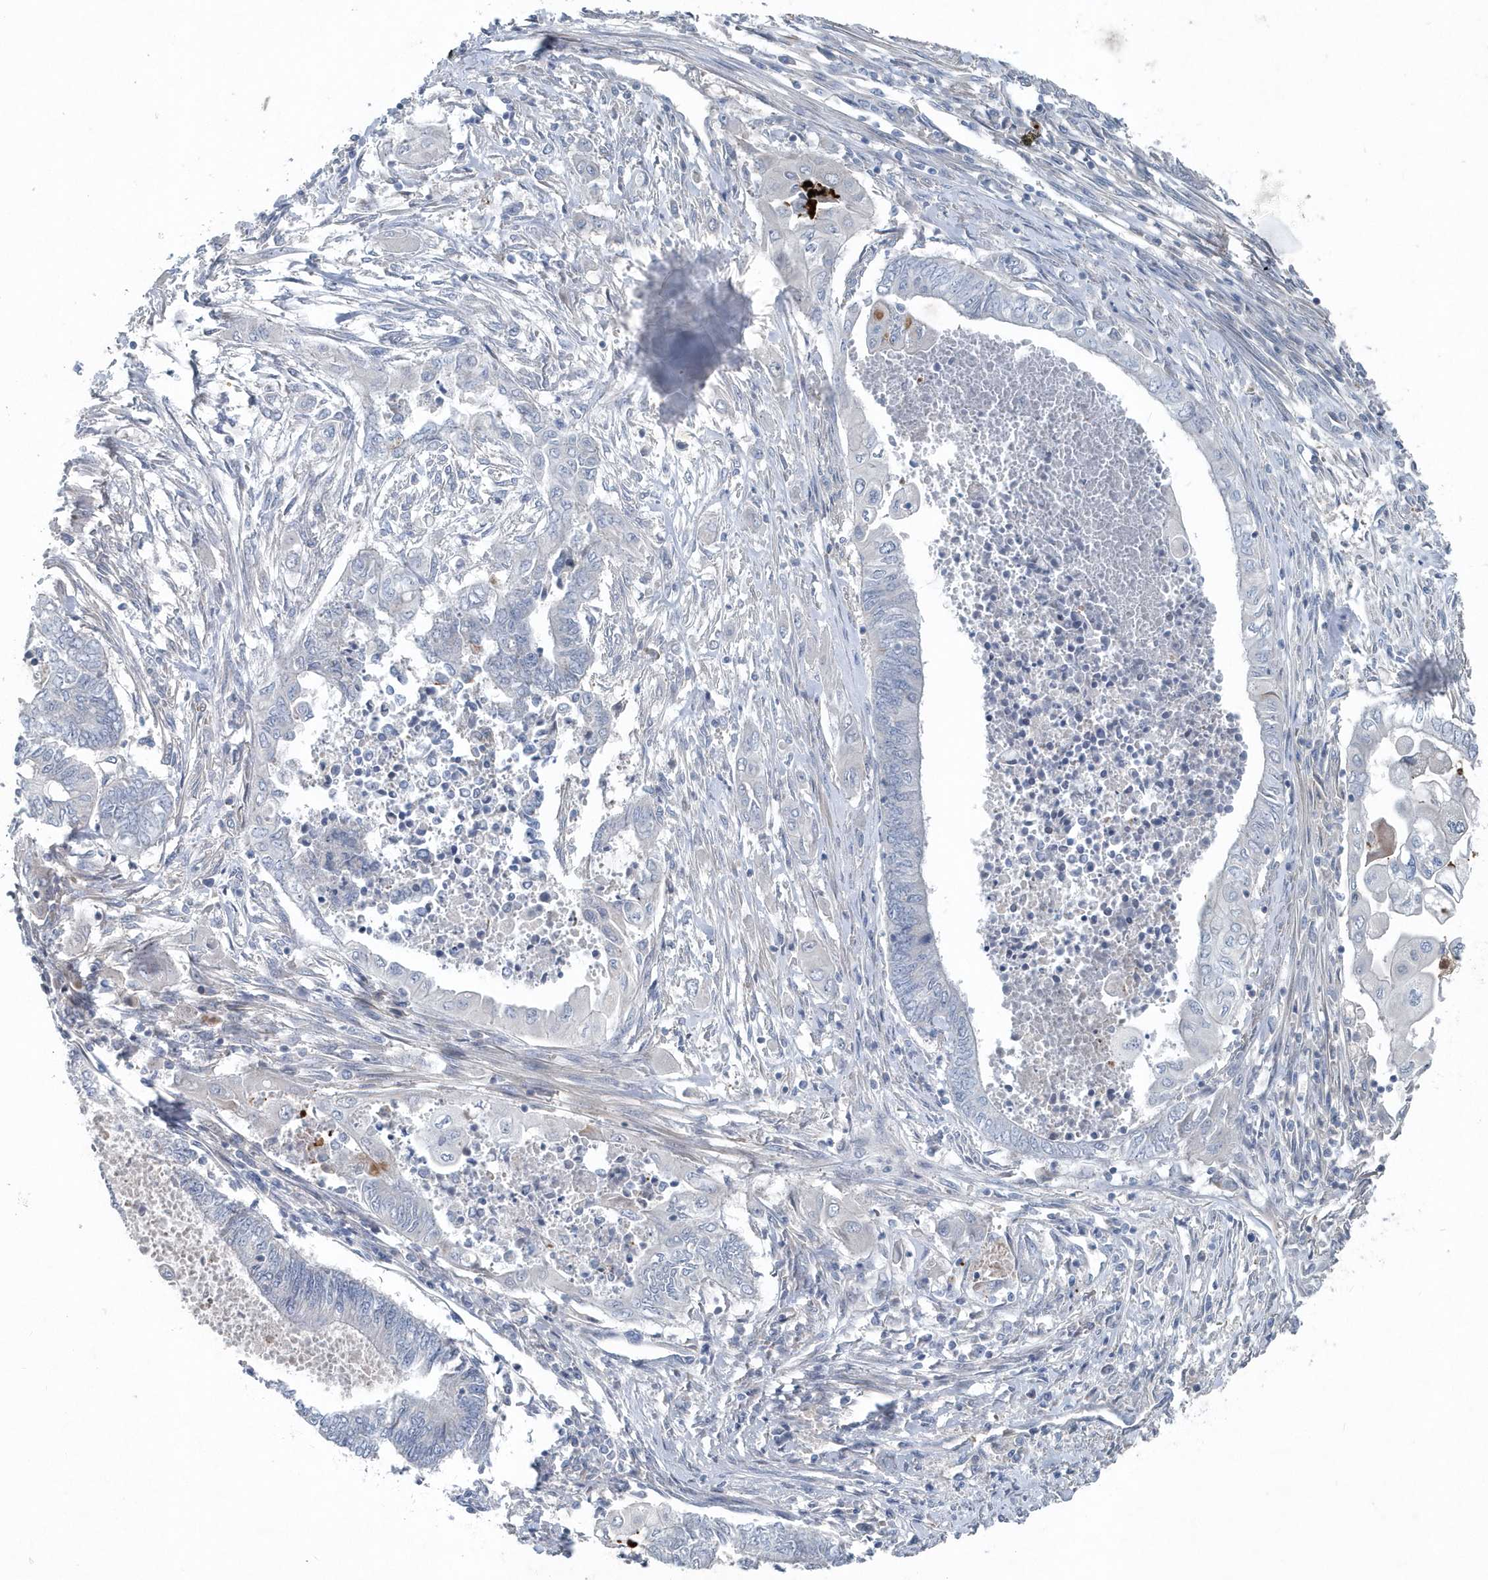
{"staining": {"intensity": "negative", "quantity": "none", "location": "none"}, "tissue": "endometrial cancer", "cell_type": "Tumor cells", "image_type": "cancer", "snomed": [{"axis": "morphology", "description": "Adenocarcinoma, NOS"}, {"axis": "topography", "description": "Uterus"}, {"axis": "topography", "description": "Endometrium"}], "caption": "Tumor cells show no significant protein positivity in endometrial cancer.", "gene": "MCC", "patient": {"sex": "female", "age": 70}}